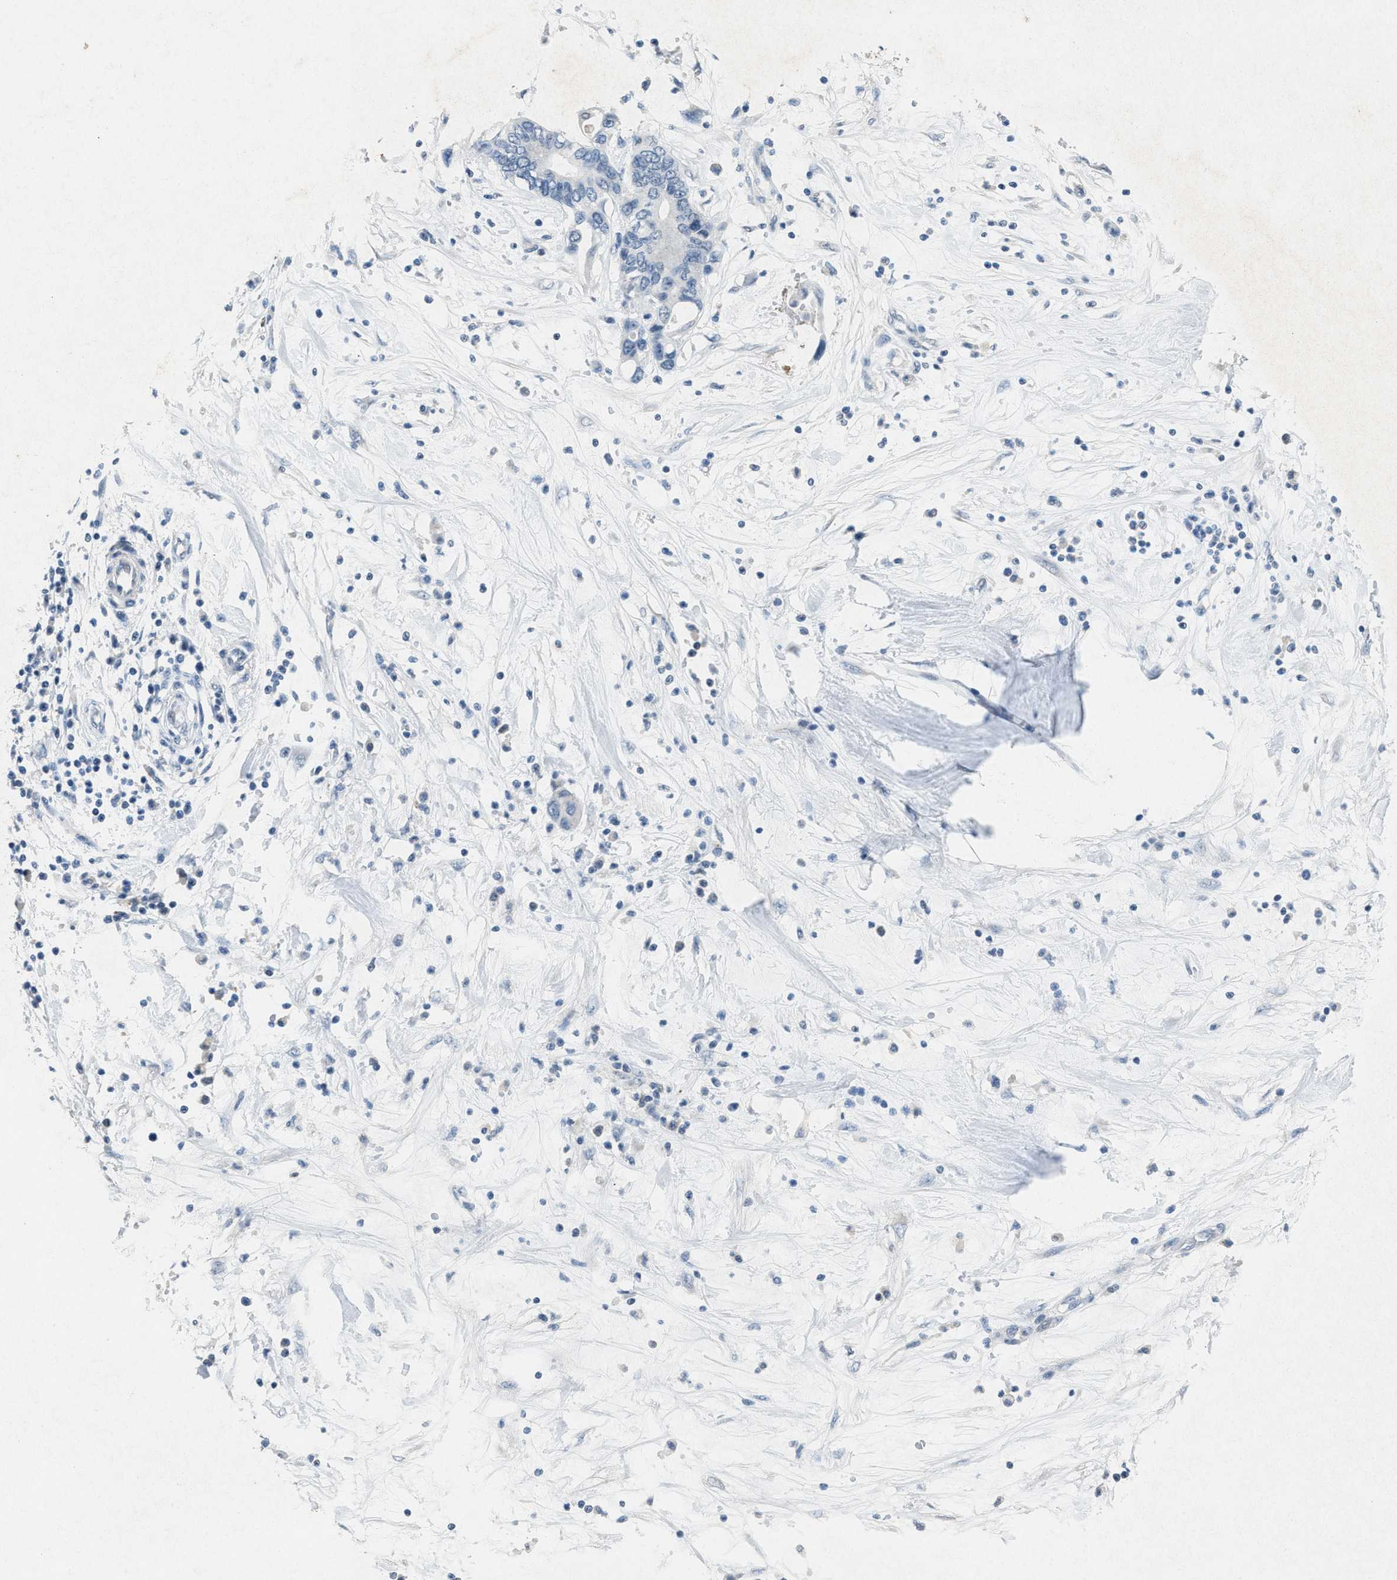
{"staining": {"intensity": "negative", "quantity": "none", "location": "none"}, "tissue": "pancreatic cancer", "cell_type": "Tumor cells", "image_type": "cancer", "snomed": [{"axis": "morphology", "description": "Adenocarcinoma, NOS"}, {"axis": "topography", "description": "Pancreas"}], "caption": "High magnification brightfield microscopy of adenocarcinoma (pancreatic) stained with DAB (brown) and counterstained with hematoxylin (blue): tumor cells show no significant staining. (DAB immunohistochemistry visualized using brightfield microscopy, high magnification).", "gene": "SLC5A5", "patient": {"sex": "female", "age": 57}}